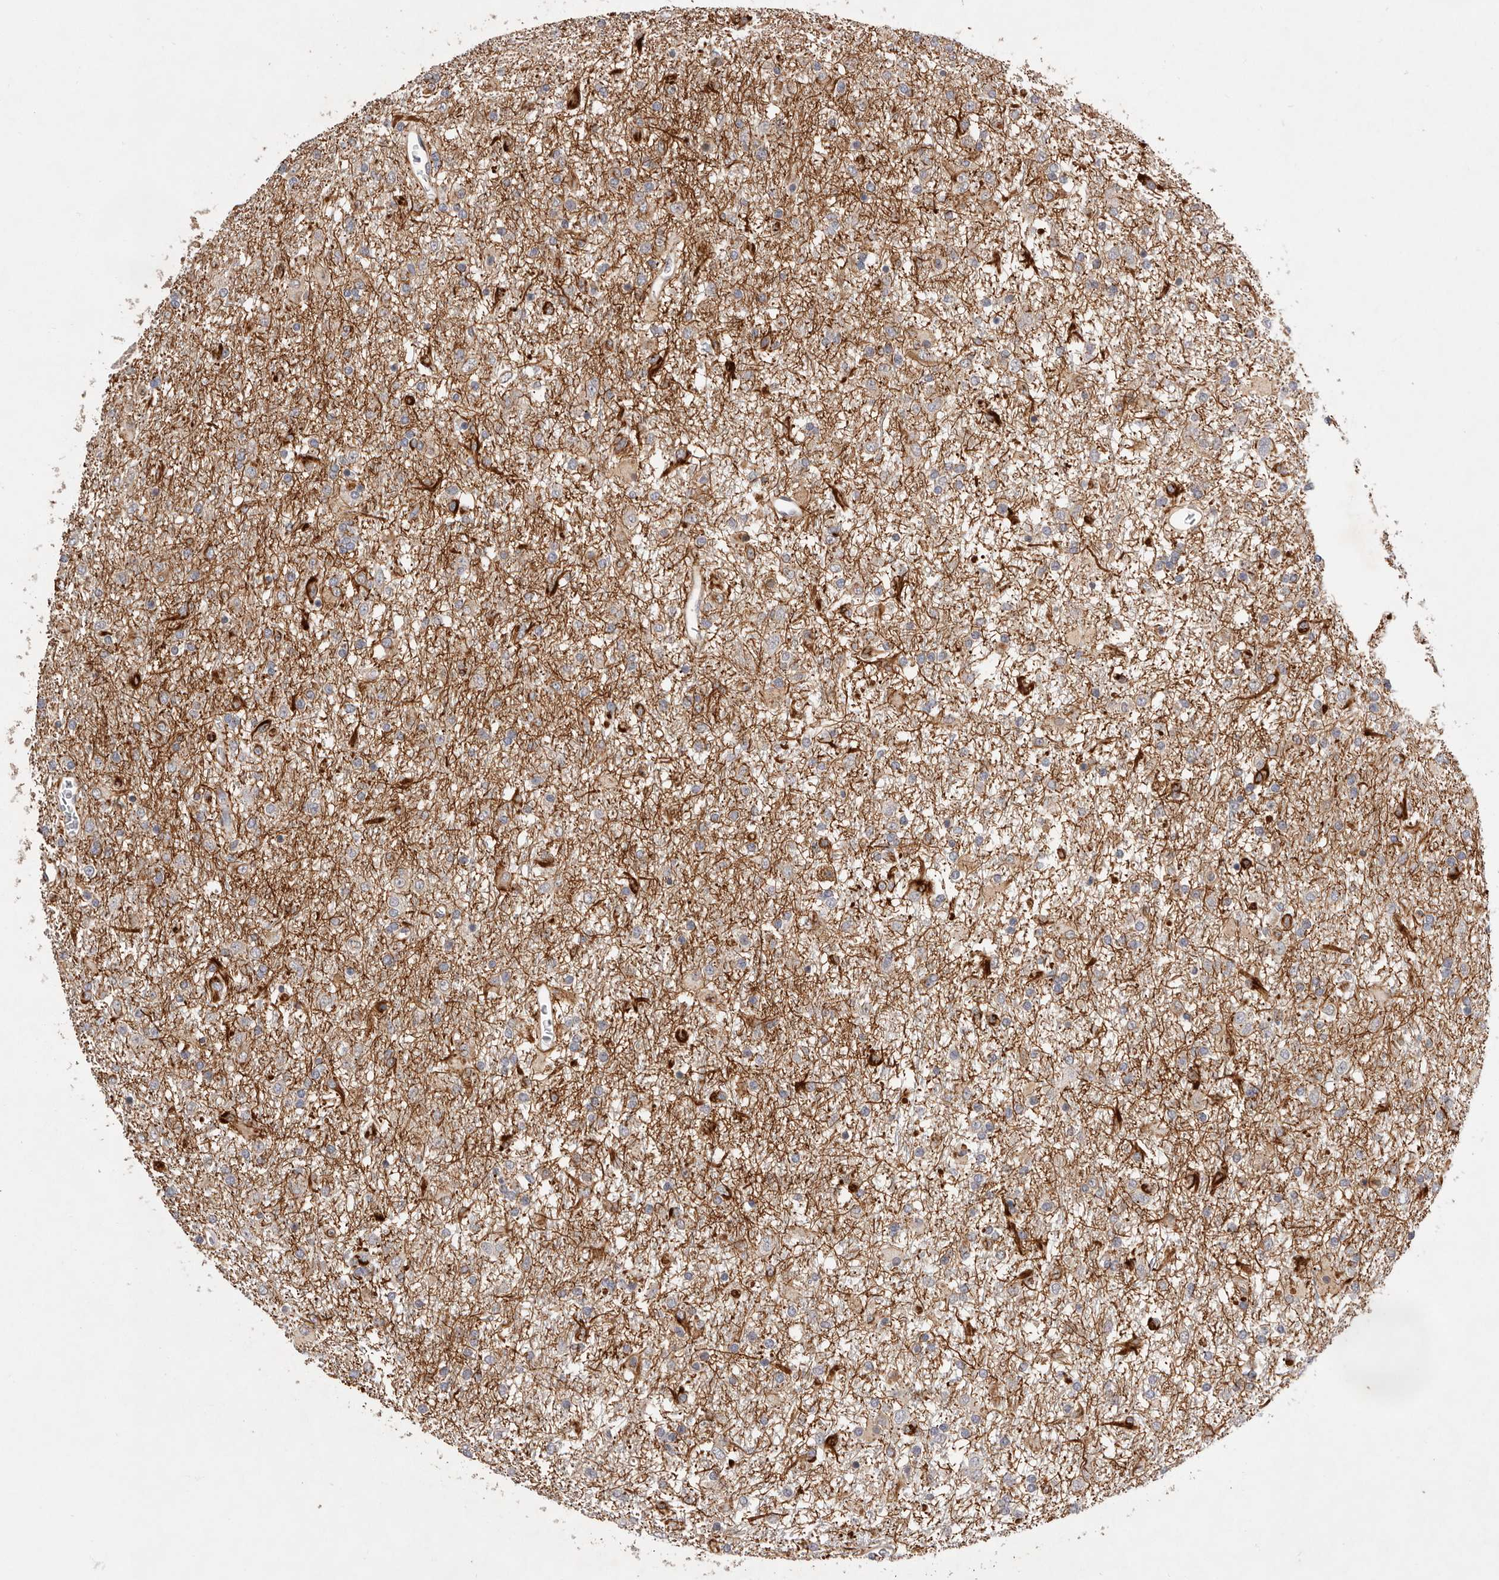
{"staining": {"intensity": "weak", "quantity": "25%-75%", "location": "cytoplasmic/membranous"}, "tissue": "glioma", "cell_type": "Tumor cells", "image_type": "cancer", "snomed": [{"axis": "morphology", "description": "Glioma, malignant, Low grade"}, {"axis": "topography", "description": "Brain"}], "caption": "There is low levels of weak cytoplasmic/membranous expression in tumor cells of low-grade glioma (malignant), as demonstrated by immunohistochemical staining (brown color).", "gene": "DOP1A", "patient": {"sex": "male", "age": 65}}